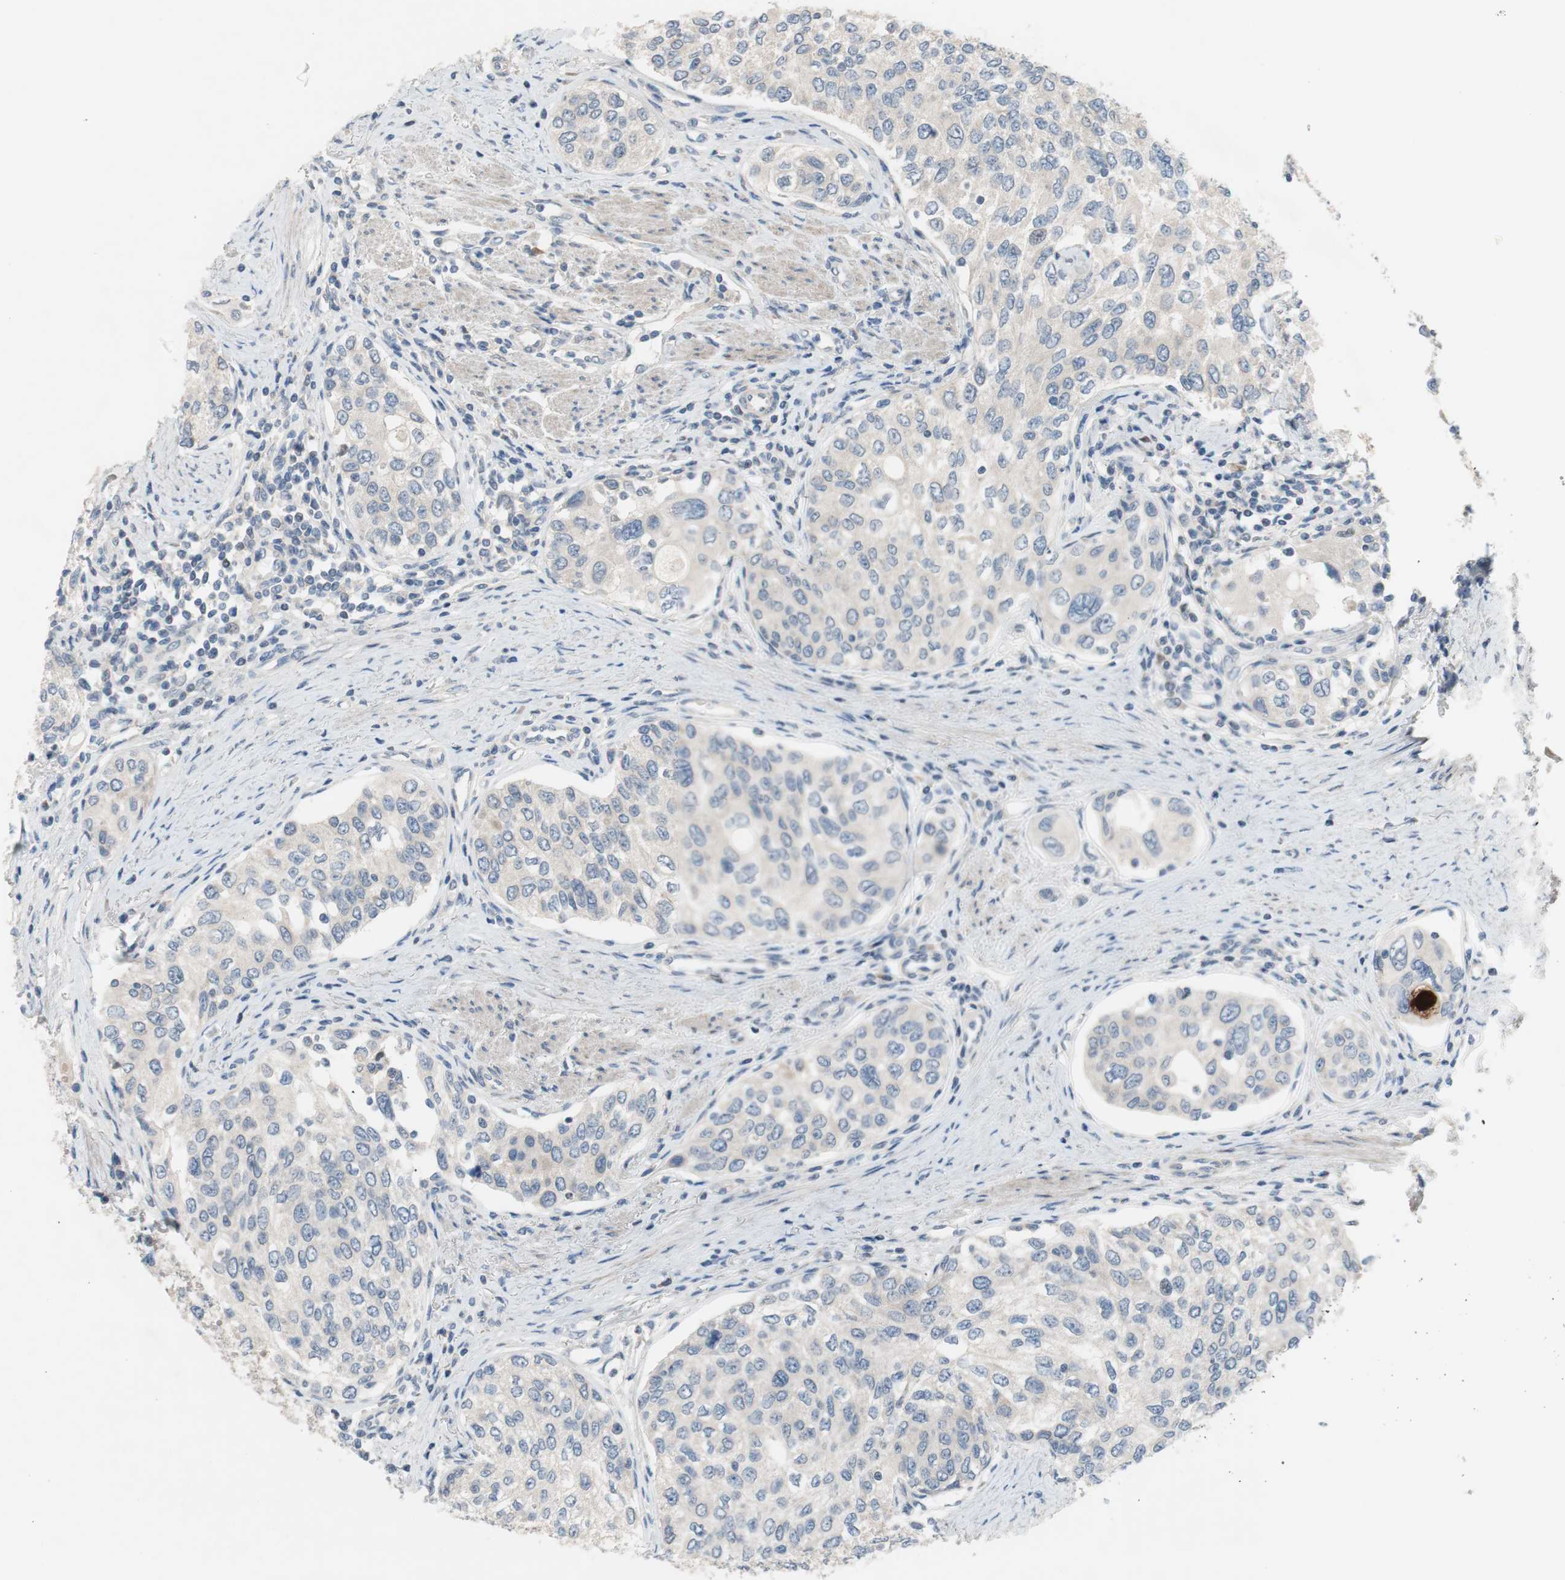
{"staining": {"intensity": "negative", "quantity": "none", "location": "none"}, "tissue": "urothelial cancer", "cell_type": "Tumor cells", "image_type": "cancer", "snomed": [{"axis": "morphology", "description": "Urothelial carcinoma, High grade"}, {"axis": "topography", "description": "Urinary bladder"}], "caption": "There is no significant staining in tumor cells of high-grade urothelial carcinoma. (Brightfield microscopy of DAB (3,3'-diaminobenzidine) IHC at high magnification).", "gene": "TACR3", "patient": {"sex": "female", "age": 56}}